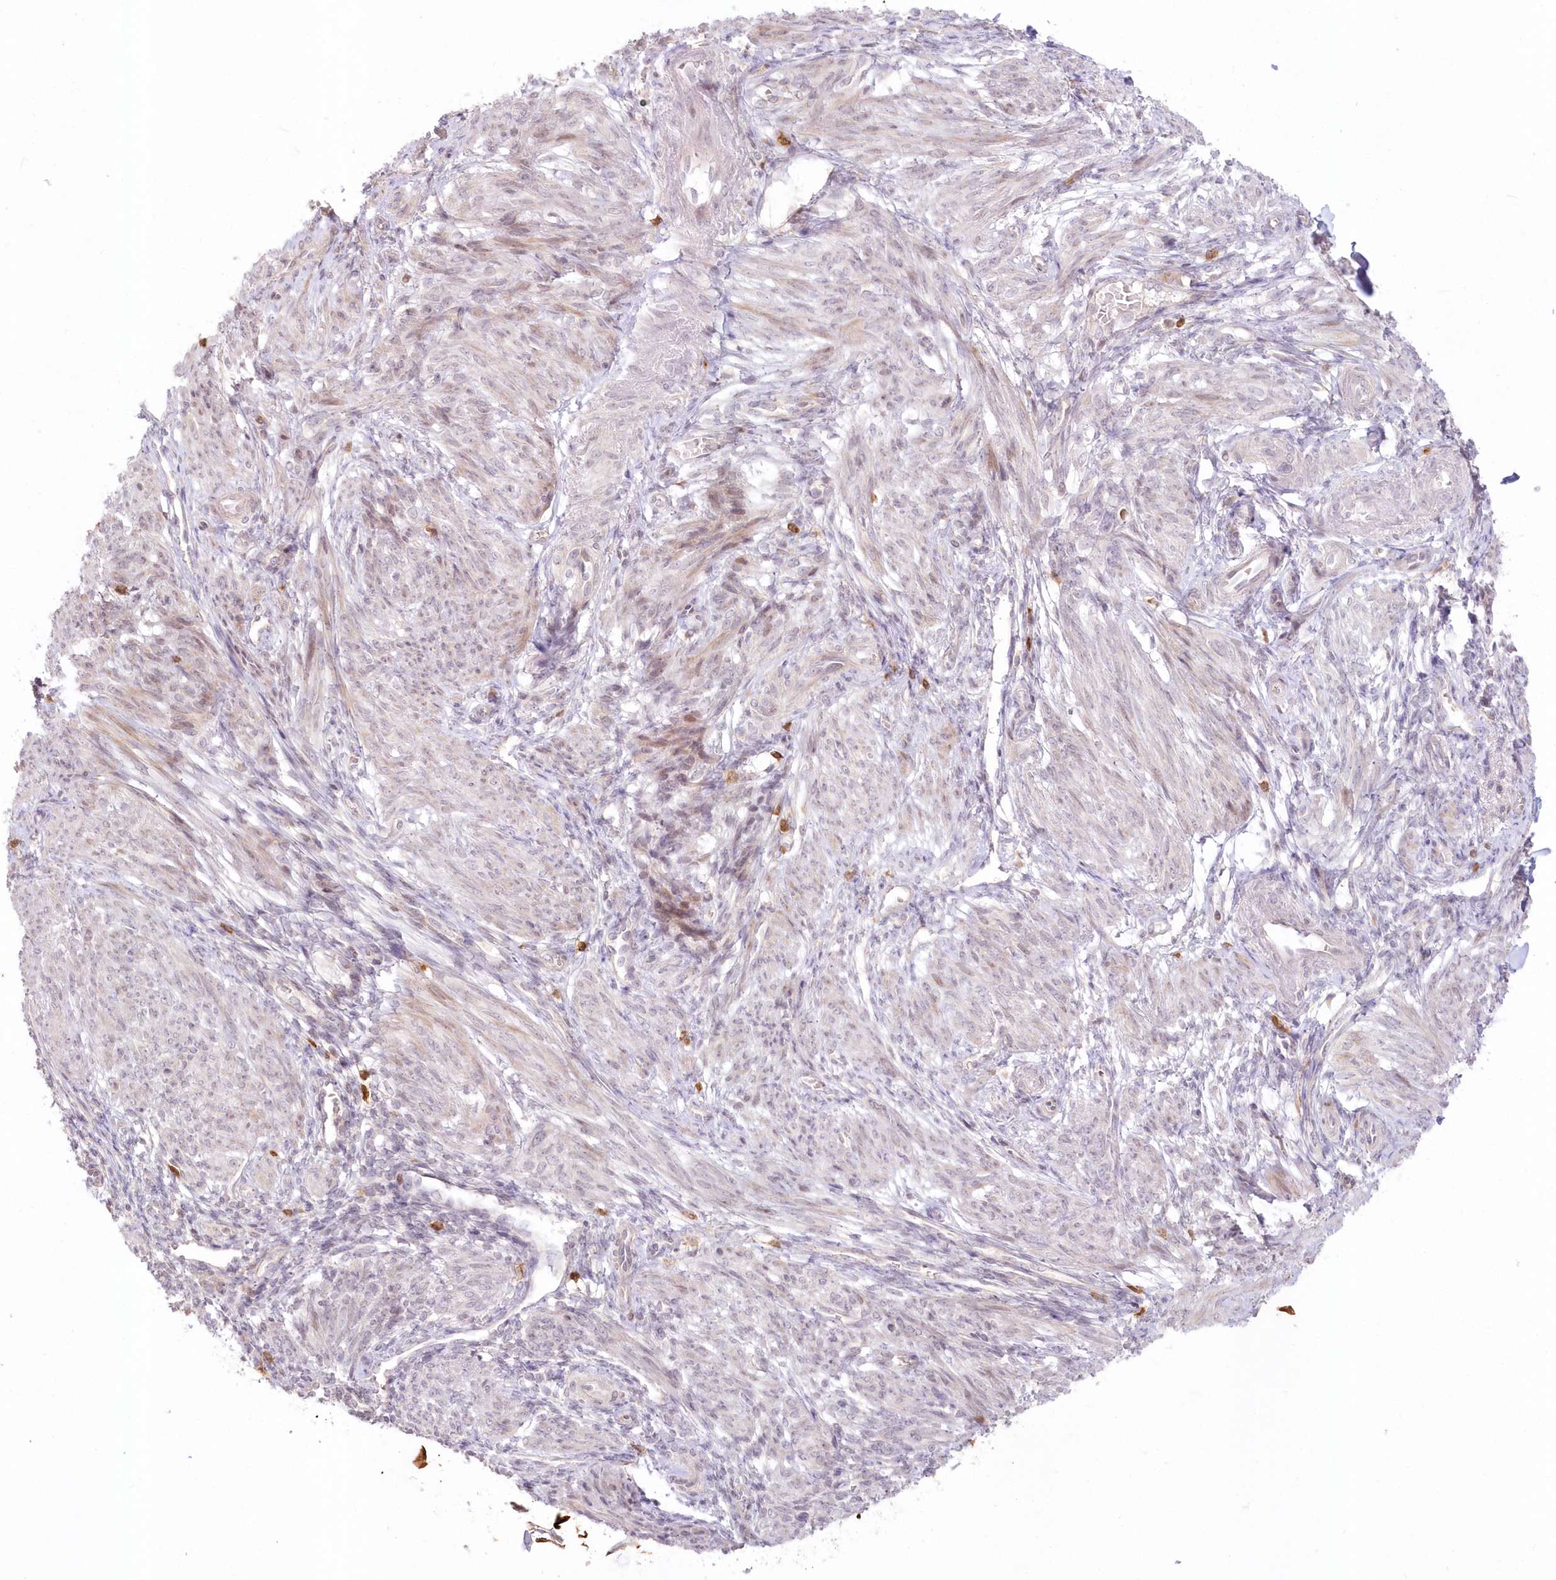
{"staining": {"intensity": "moderate", "quantity": "<25%", "location": "cytoplasmic/membranous"}, "tissue": "smooth muscle", "cell_type": "Smooth muscle cells", "image_type": "normal", "snomed": [{"axis": "morphology", "description": "Normal tissue, NOS"}, {"axis": "topography", "description": "Smooth muscle"}], "caption": "Protein staining of benign smooth muscle shows moderate cytoplasmic/membranous expression in approximately <25% of smooth muscle cells.", "gene": "MTMR3", "patient": {"sex": "female", "age": 39}}